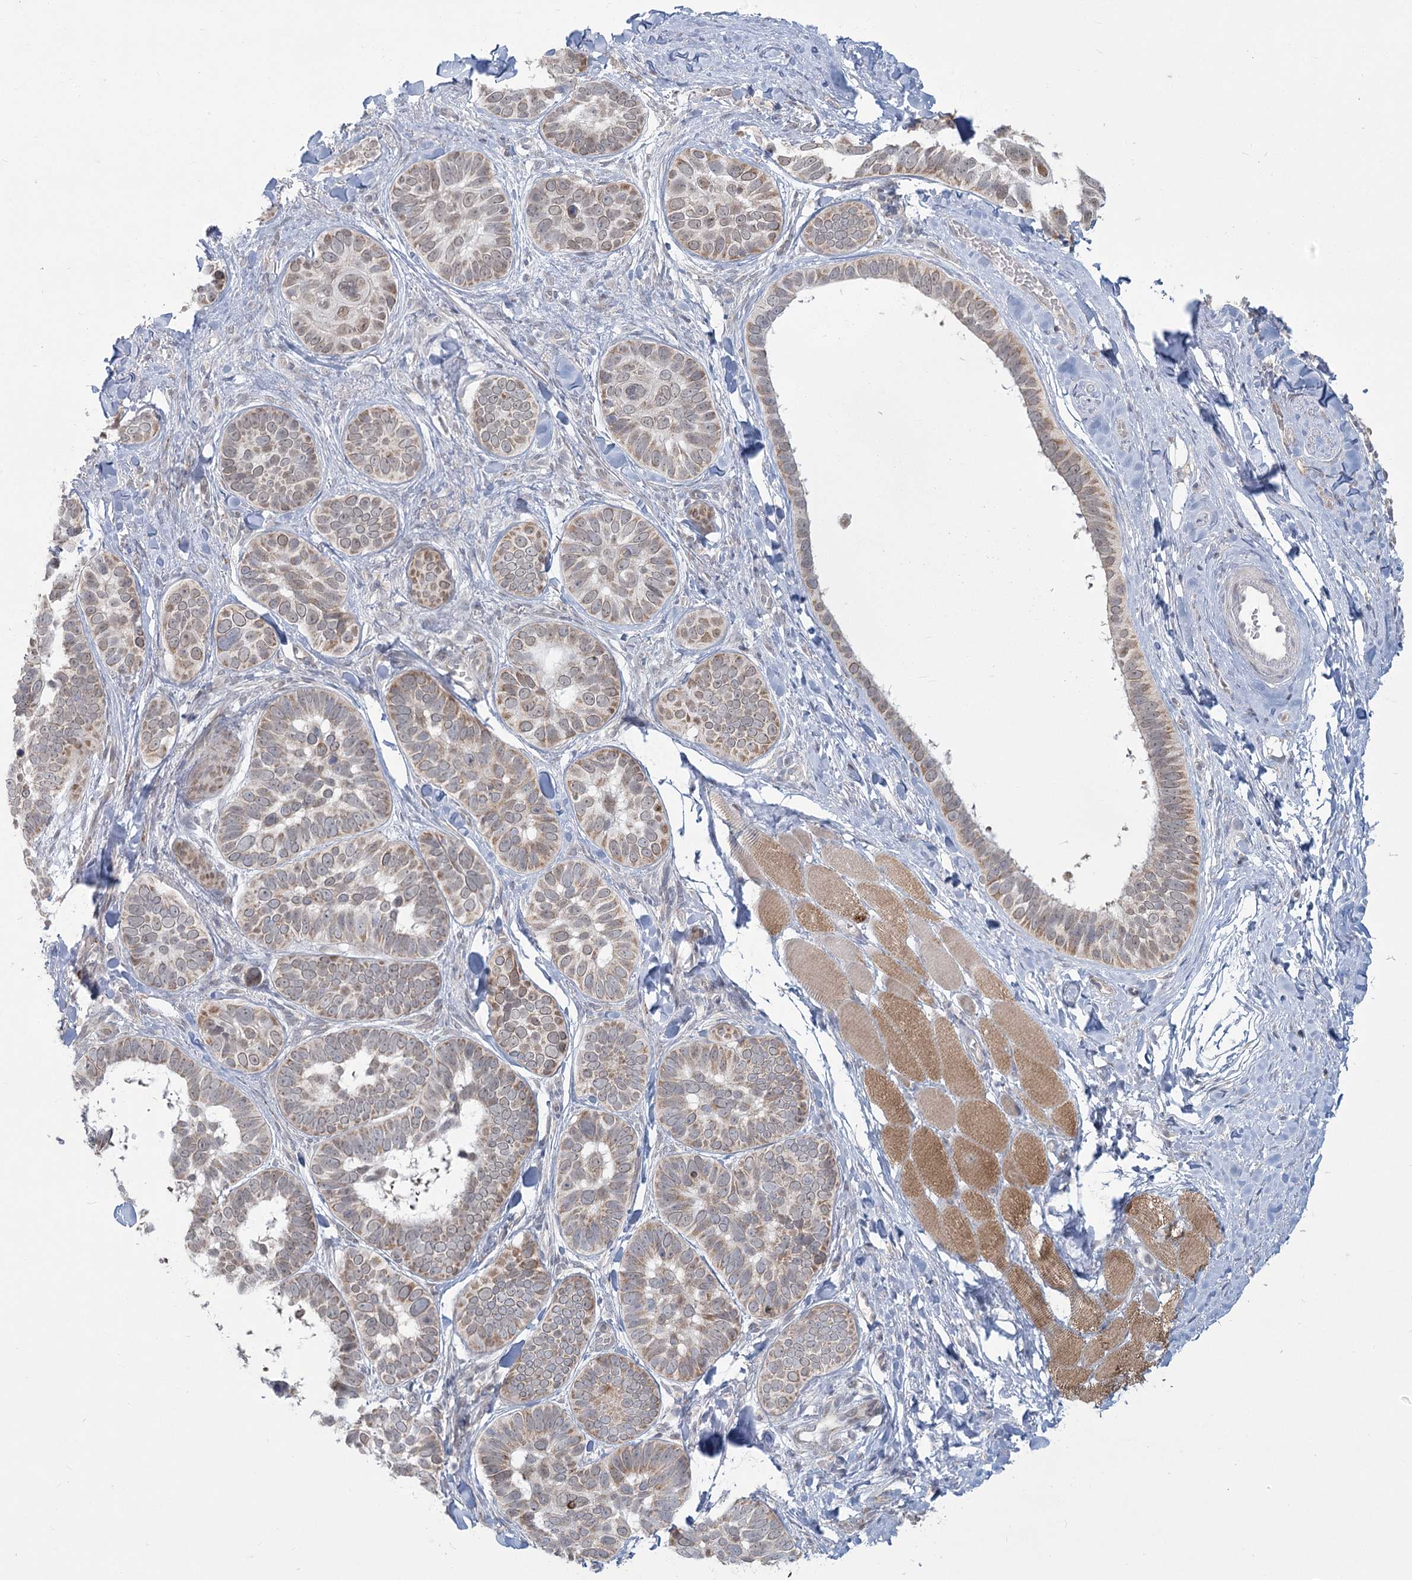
{"staining": {"intensity": "weak", "quantity": ">75%", "location": "cytoplasmic/membranous"}, "tissue": "skin cancer", "cell_type": "Tumor cells", "image_type": "cancer", "snomed": [{"axis": "morphology", "description": "Basal cell carcinoma"}, {"axis": "topography", "description": "Skin"}], "caption": "High-magnification brightfield microscopy of skin cancer (basal cell carcinoma) stained with DAB (brown) and counterstained with hematoxylin (blue). tumor cells exhibit weak cytoplasmic/membranous expression is seen in approximately>75% of cells.", "gene": "MTG1", "patient": {"sex": "male", "age": 62}}